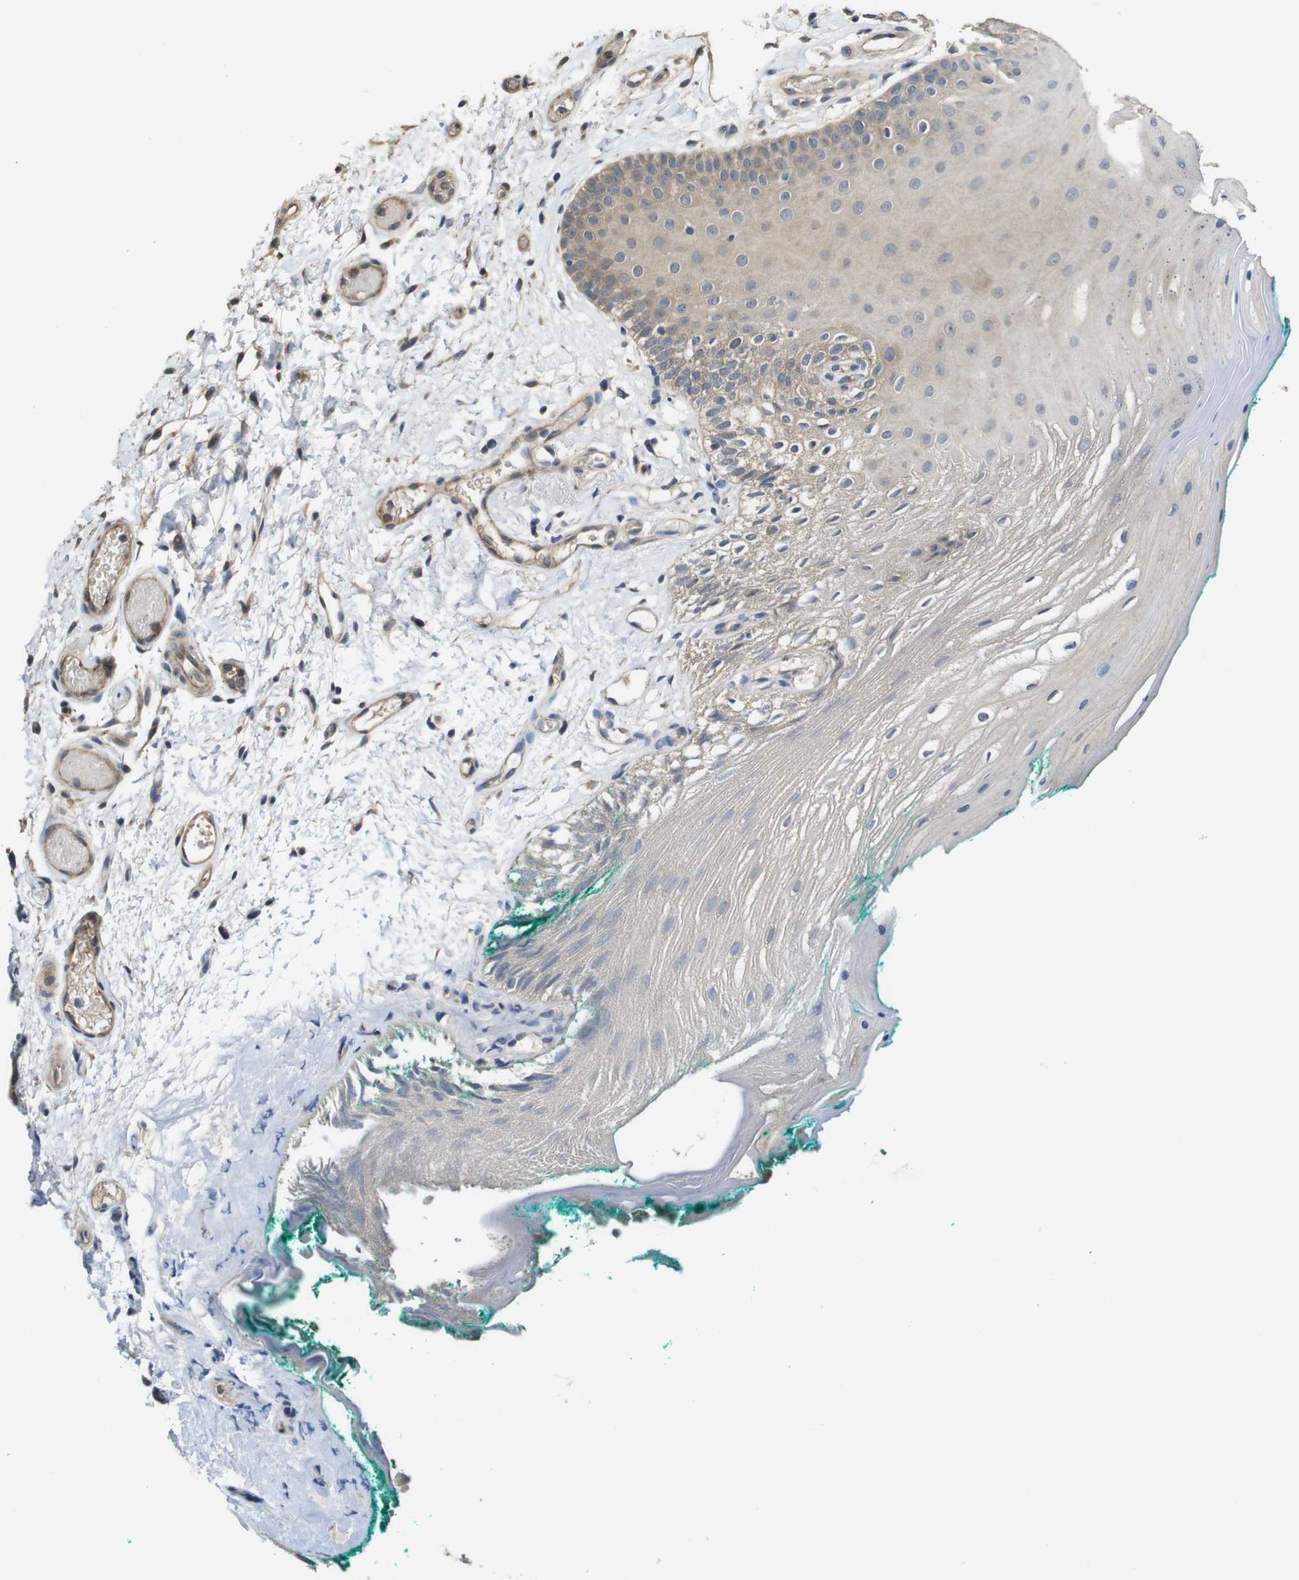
{"staining": {"intensity": "weak", "quantity": "25%-75%", "location": "cytoplasmic/membranous"}, "tissue": "oral mucosa", "cell_type": "Squamous epithelial cells", "image_type": "normal", "snomed": [{"axis": "morphology", "description": "Normal tissue, NOS"}, {"axis": "topography", "description": "Skeletal muscle"}, {"axis": "topography", "description": "Oral tissue"}], "caption": "Protein analysis of unremarkable oral mucosa exhibits weak cytoplasmic/membranous positivity in approximately 25%-75% of squamous epithelial cells.", "gene": "PCDHB10", "patient": {"sex": "male", "age": 58}}